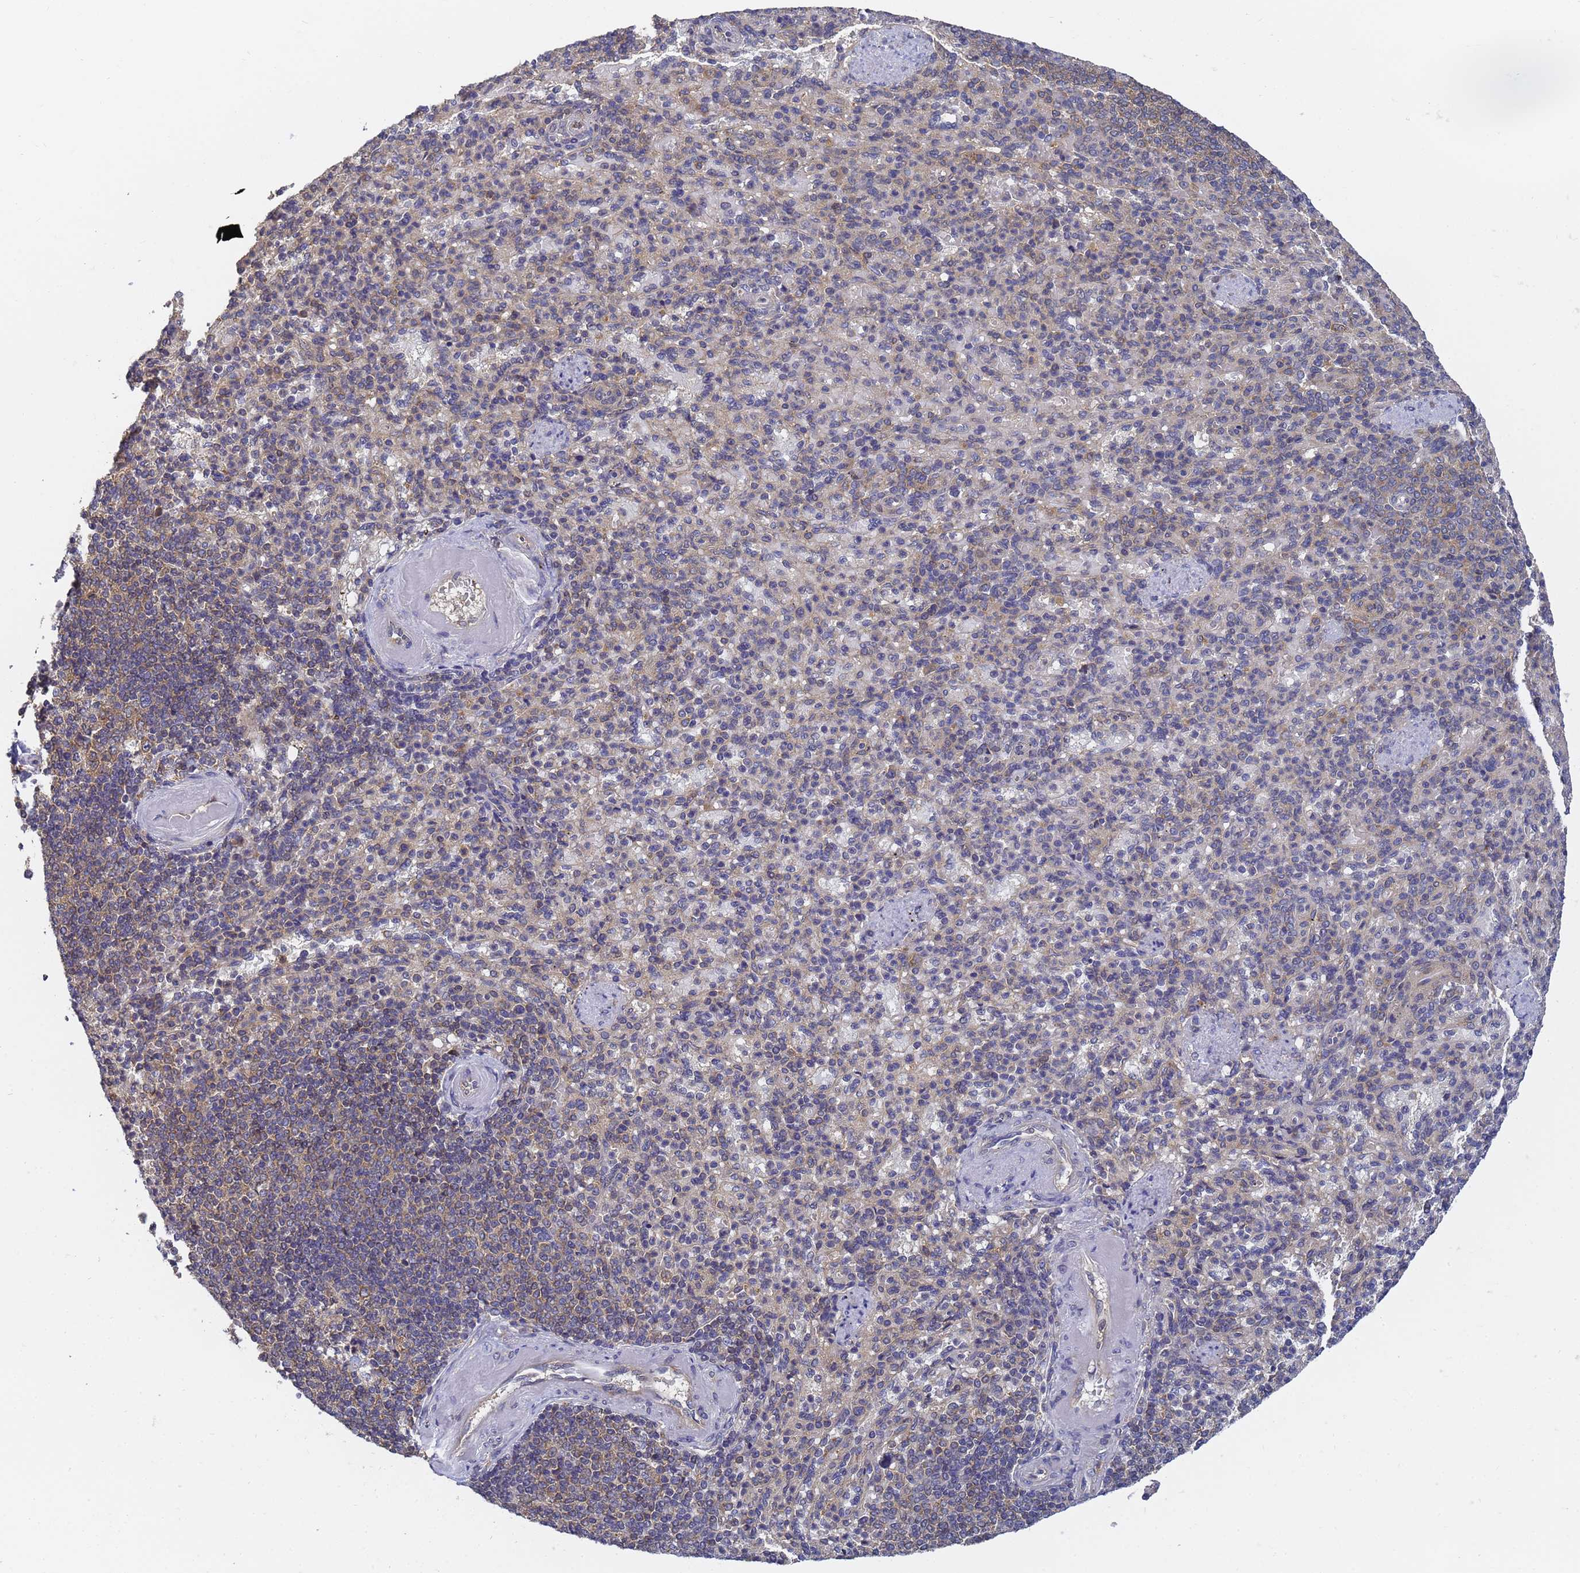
{"staining": {"intensity": "negative", "quantity": "none", "location": "none"}, "tissue": "spleen", "cell_type": "Cells in red pulp", "image_type": "normal", "snomed": [{"axis": "morphology", "description": "Normal tissue, NOS"}, {"axis": "topography", "description": "Spleen"}], "caption": "The immunohistochemistry photomicrograph has no significant staining in cells in red pulp of spleen.", "gene": "ALS2CL", "patient": {"sex": "female", "age": 74}}